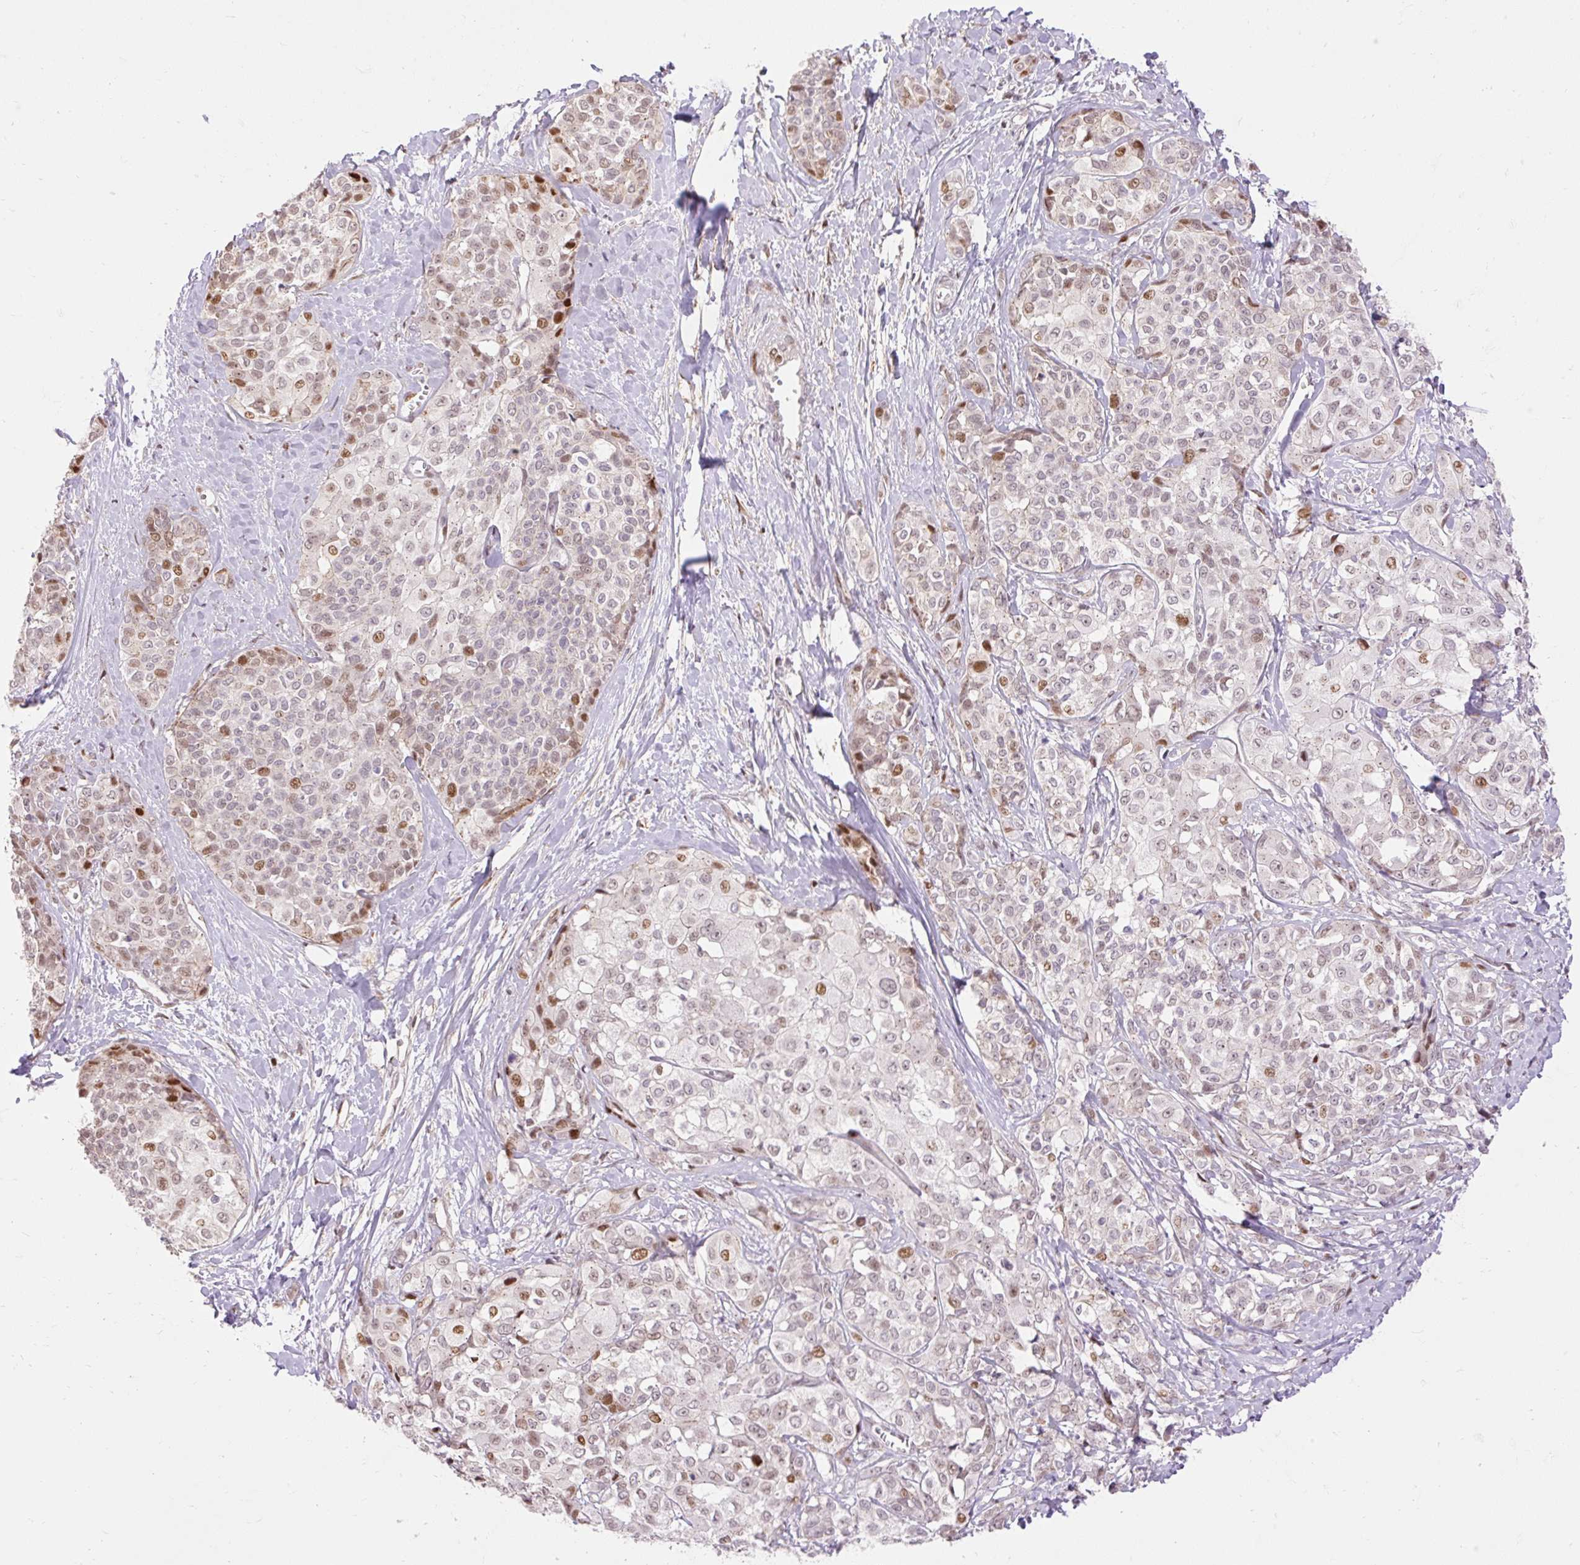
{"staining": {"intensity": "moderate", "quantity": "<25%", "location": "nuclear"}, "tissue": "liver cancer", "cell_type": "Tumor cells", "image_type": "cancer", "snomed": [{"axis": "morphology", "description": "Cholangiocarcinoma"}, {"axis": "topography", "description": "Liver"}], "caption": "Protein expression analysis of liver cancer (cholangiocarcinoma) exhibits moderate nuclear positivity in approximately <25% of tumor cells.", "gene": "RIPPLY3", "patient": {"sex": "female", "age": 77}}